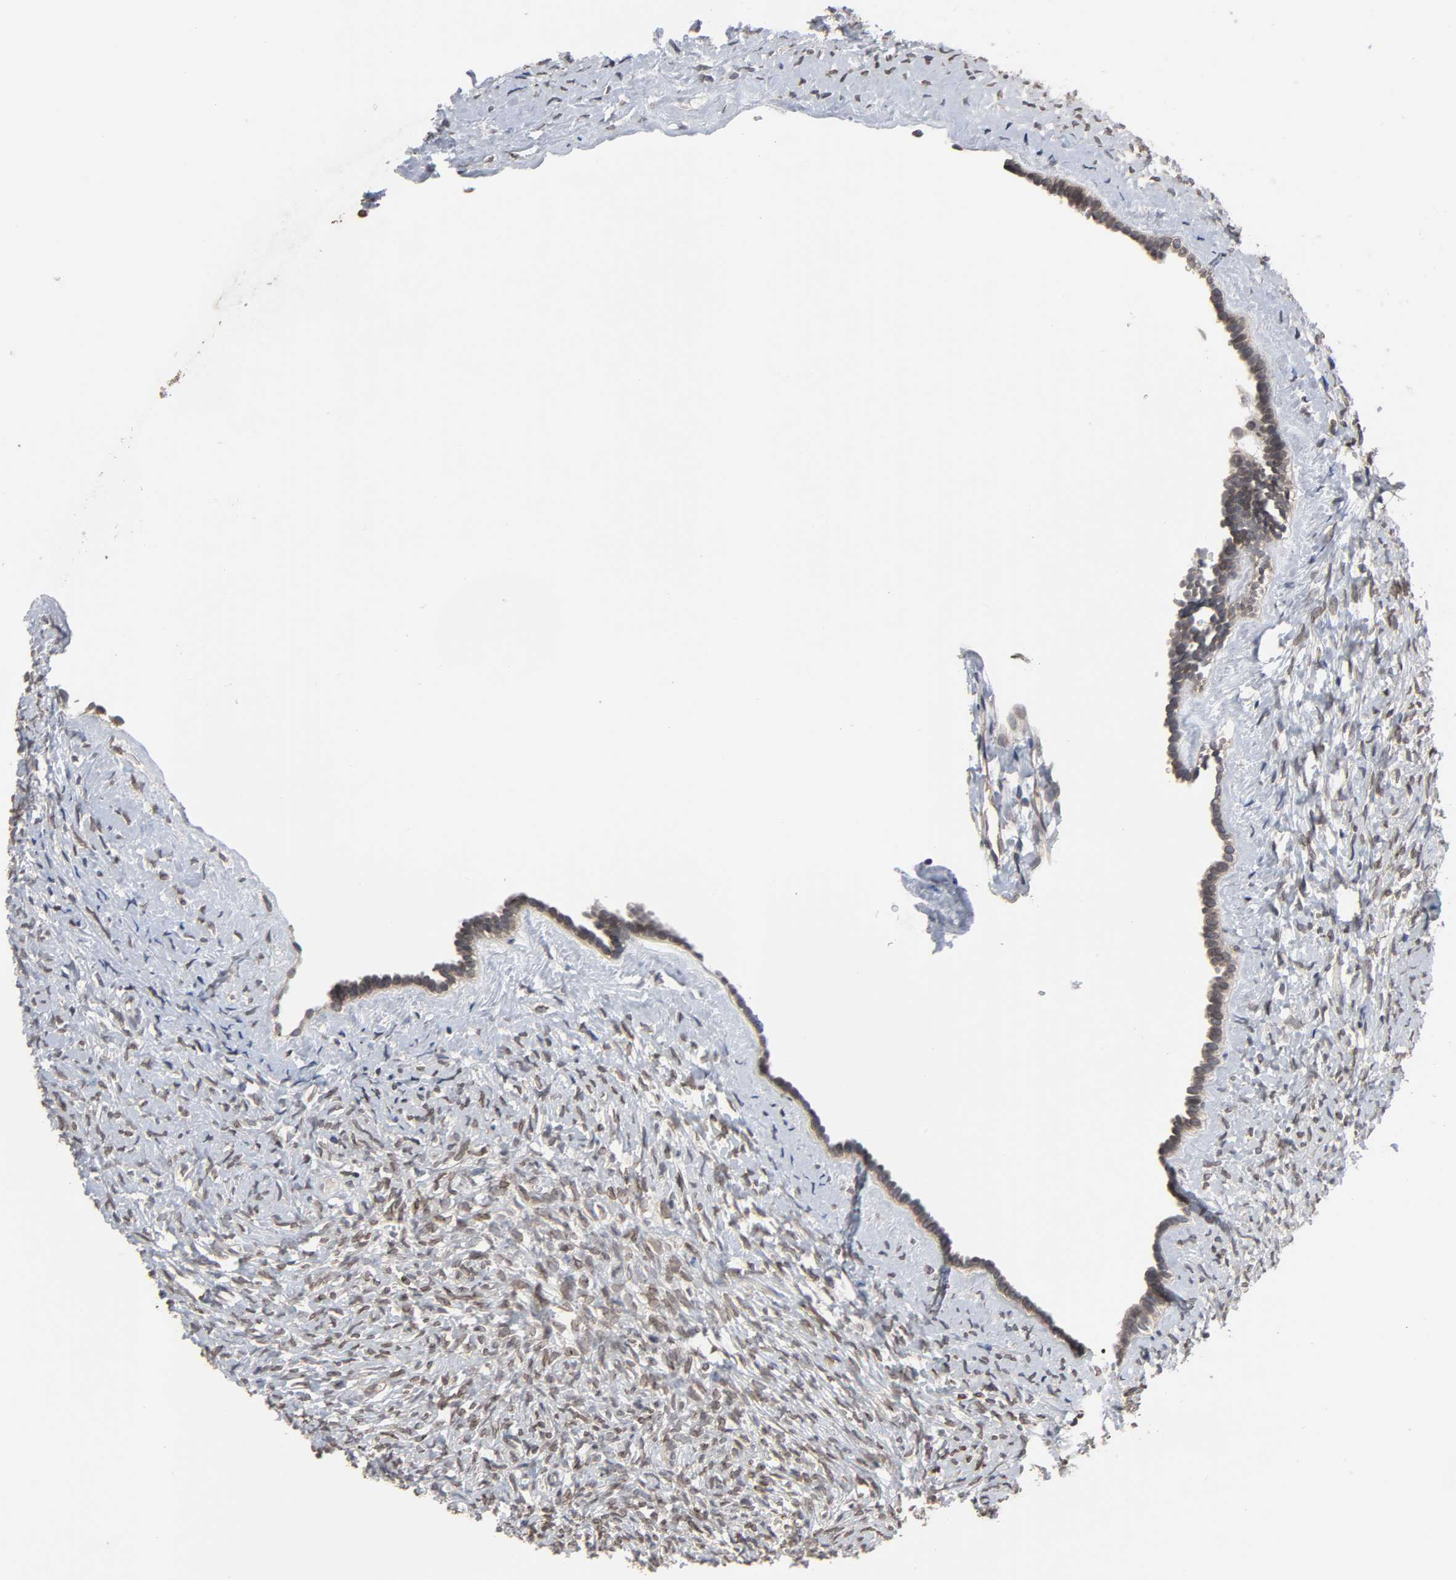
{"staining": {"intensity": "moderate", "quantity": "25%-75%", "location": "cytoplasmic/membranous"}, "tissue": "ovary", "cell_type": "Ovarian stroma cells", "image_type": "normal", "snomed": [{"axis": "morphology", "description": "Normal tissue, NOS"}, {"axis": "topography", "description": "Ovary"}], "caption": "Normal ovary demonstrates moderate cytoplasmic/membranous staining in about 25%-75% of ovarian stroma cells.", "gene": "CCDC175", "patient": {"sex": "female", "age": 35}}